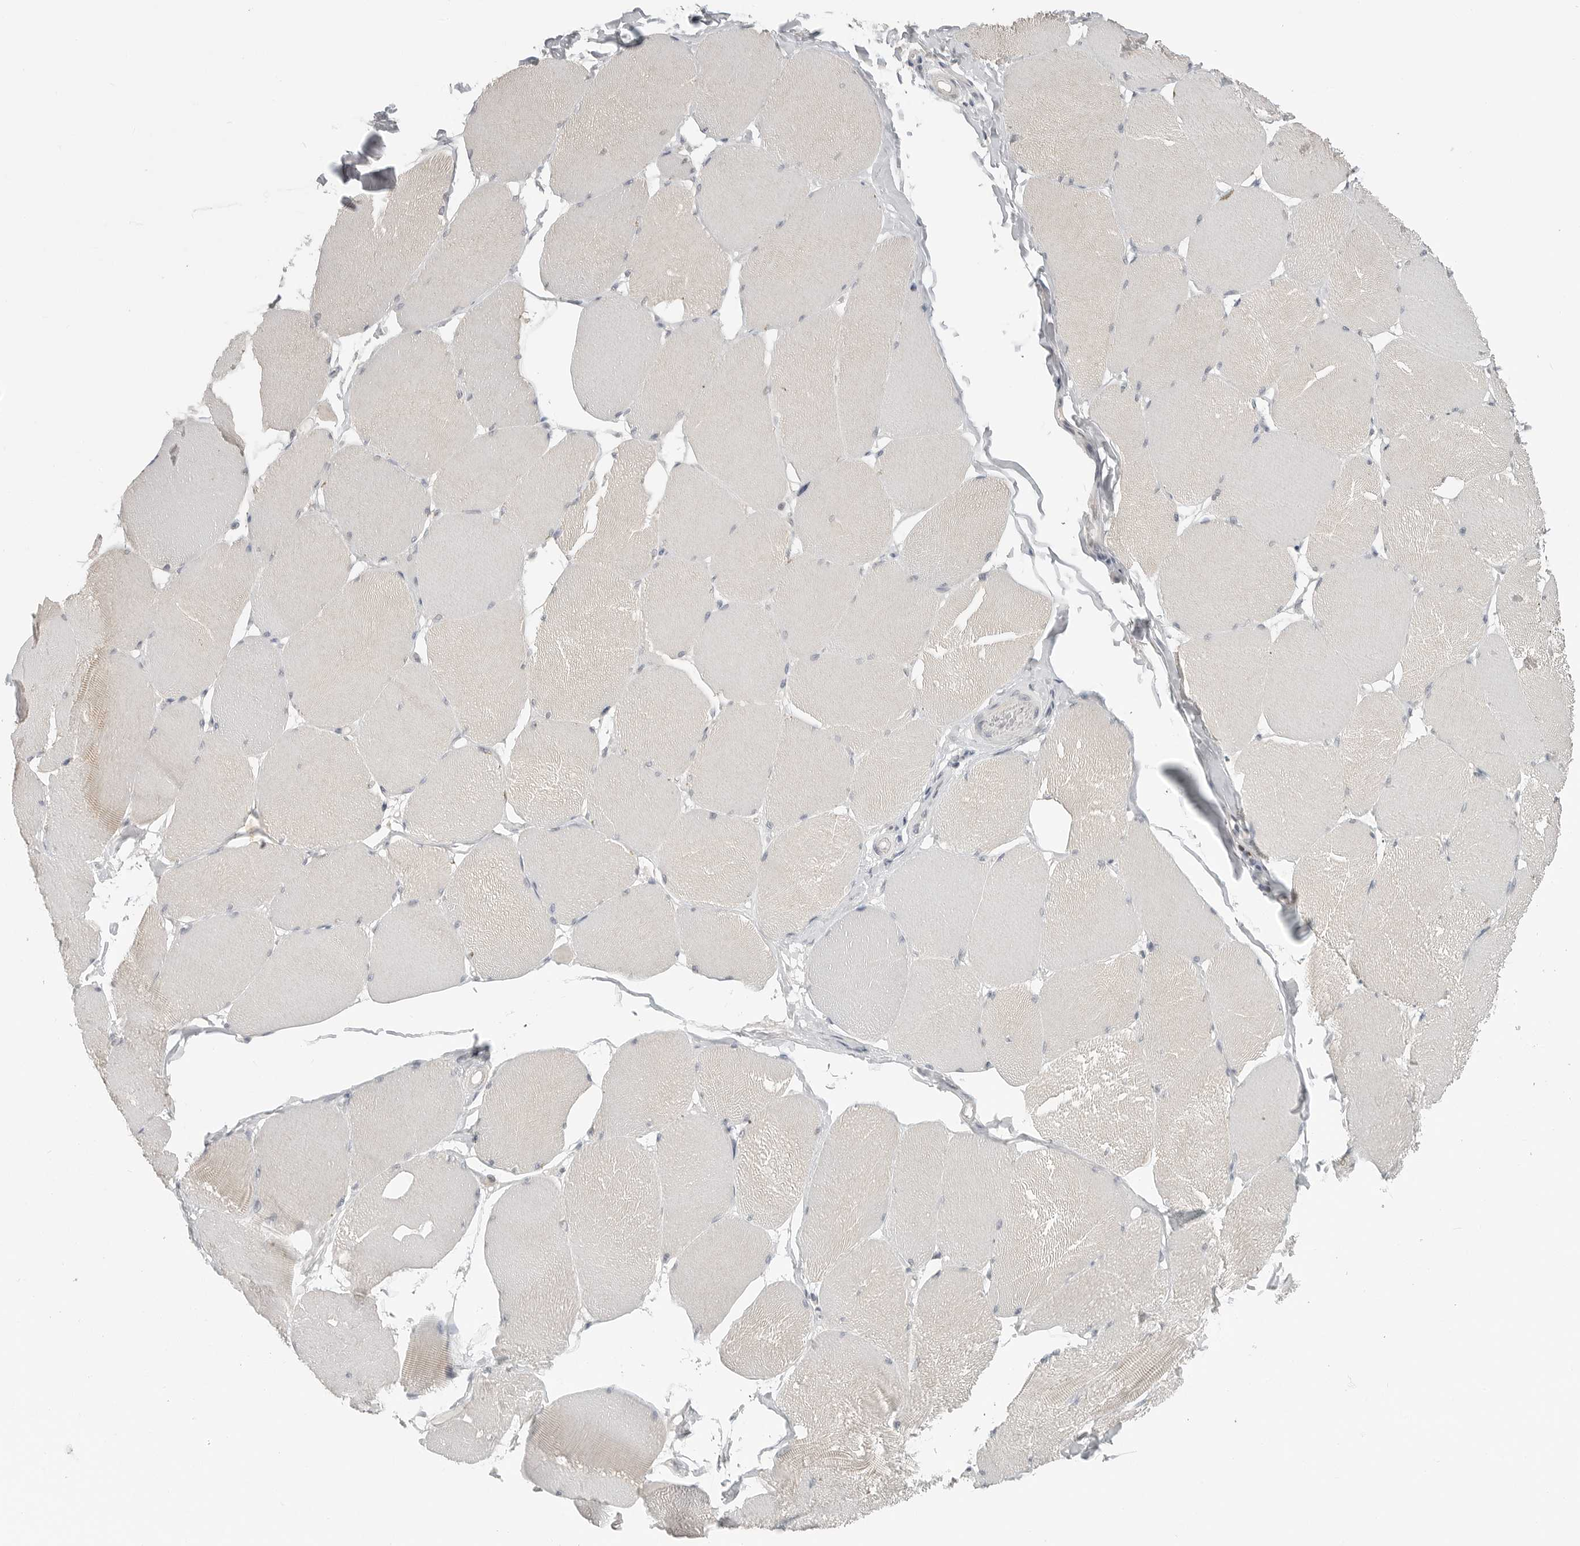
{"staining": {"intensity": "negative", "quantity": "none", "location": "none"}, "tissue": "skeletal muscle", "cell_type": "Myocytes", "image_type": "normal", "snomed": [{"axis": "morphology", "description": "Normal tissue, NOS"}, {"axis": "topography", "description": "Skin"}, {"axis": "topography", "description": "Skeletal muscle"}], "caption": "Immunohistochemistry micrograph of normal skeletal muscle stained for a protein (brown), which demonstrates no positivity in myocytes. The staining is performed using DAB brown chromogen with nuclei counter-stained in using hematoxylin.", "gene": "FOXP3", "patient": {"sex": "male", "age": 83}}